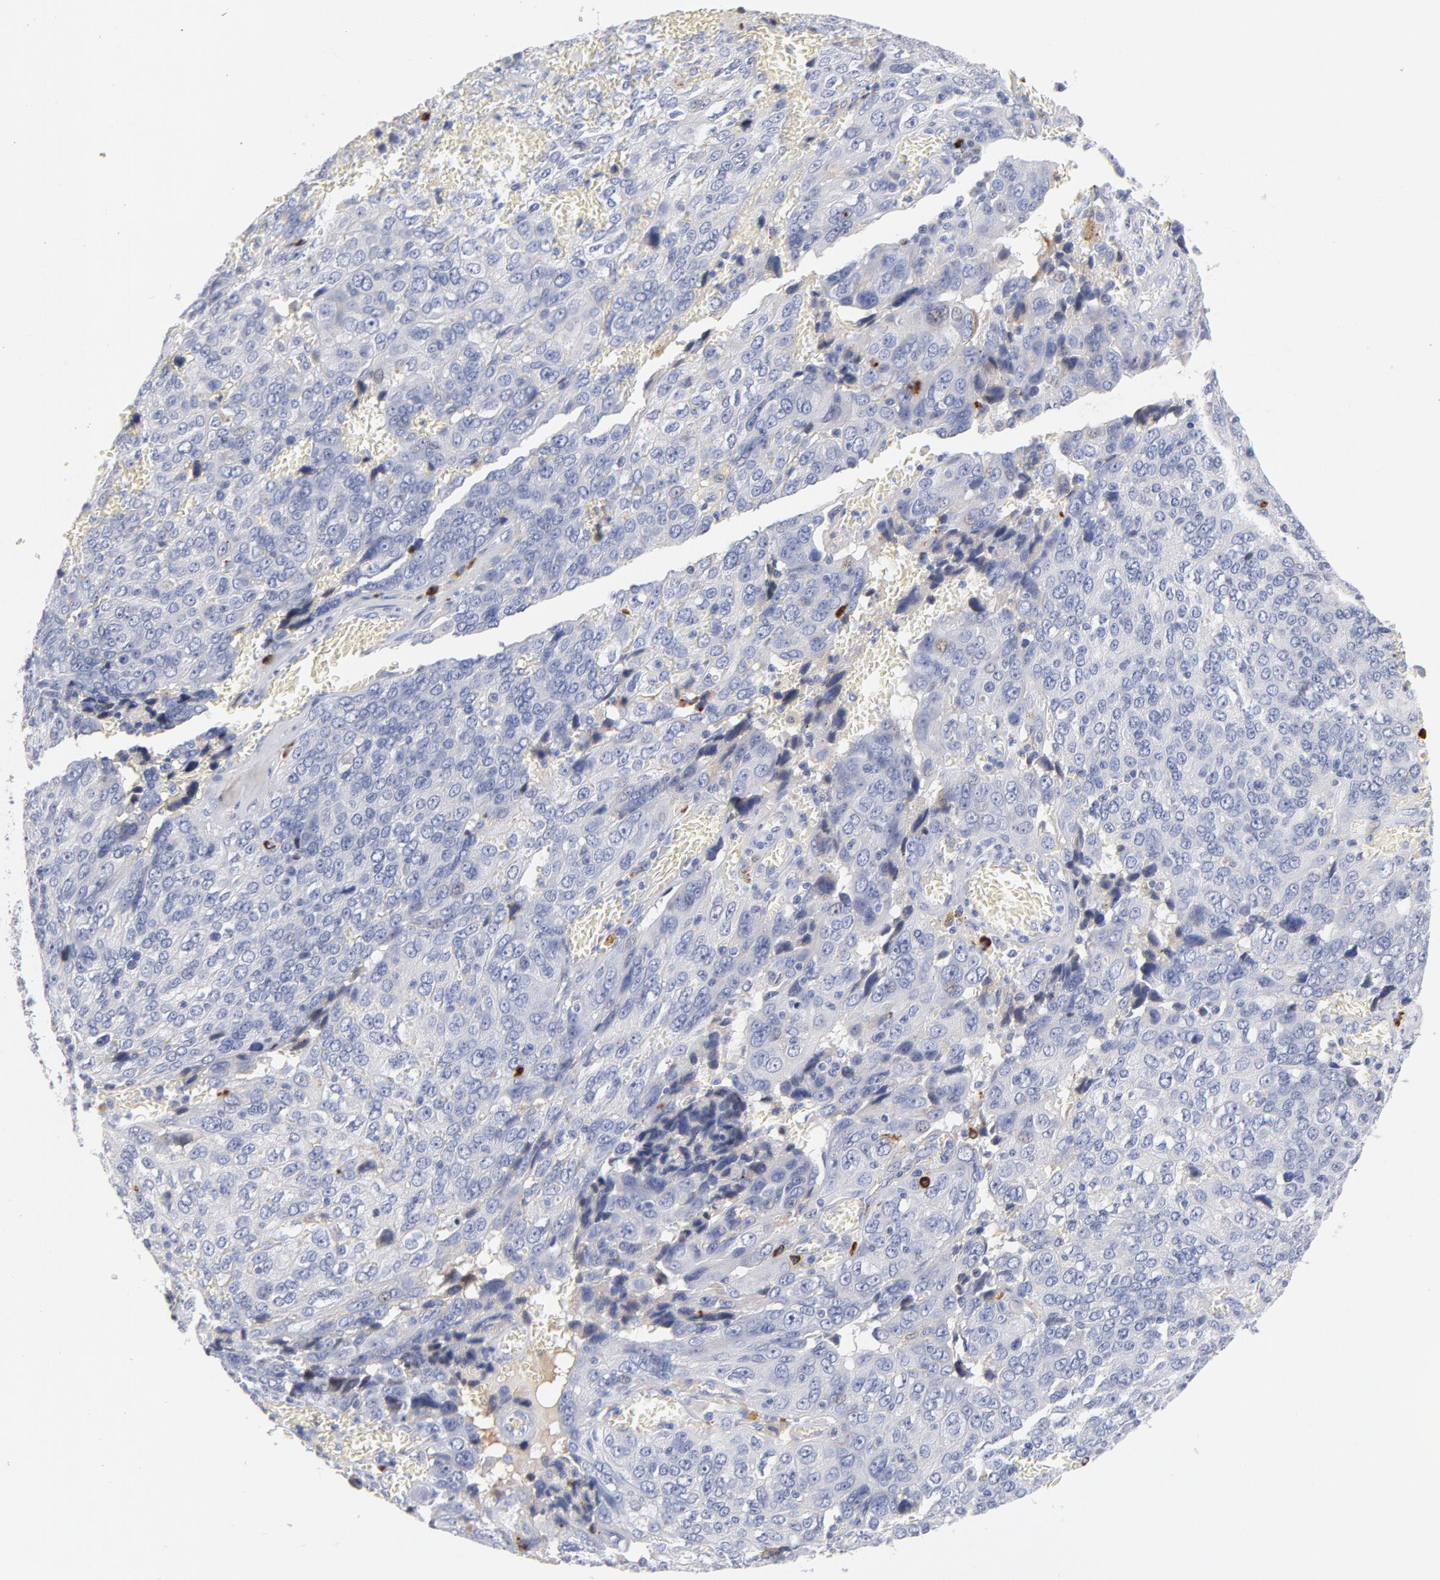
{"staining": {"intensity": "negative", "quantity": "none", "location": "none"}, "tissue": "ovarian cancer", "cell_type": "Tumor cells", "image_type": "cancer", "snomed": [{"axis": "morphology", "description": "Carcinoma, endometroid"}, {"axis": "topography", "description": "Ovary"}], "caption": "This photomicrograph is of ovarian cancer stained with IHC to label a protein in brown with the nuclei are counter-stained blue. There is no expression in tumor cells.", "gene": "PLAT", "patient": {"sex": "female", "age": 75}}